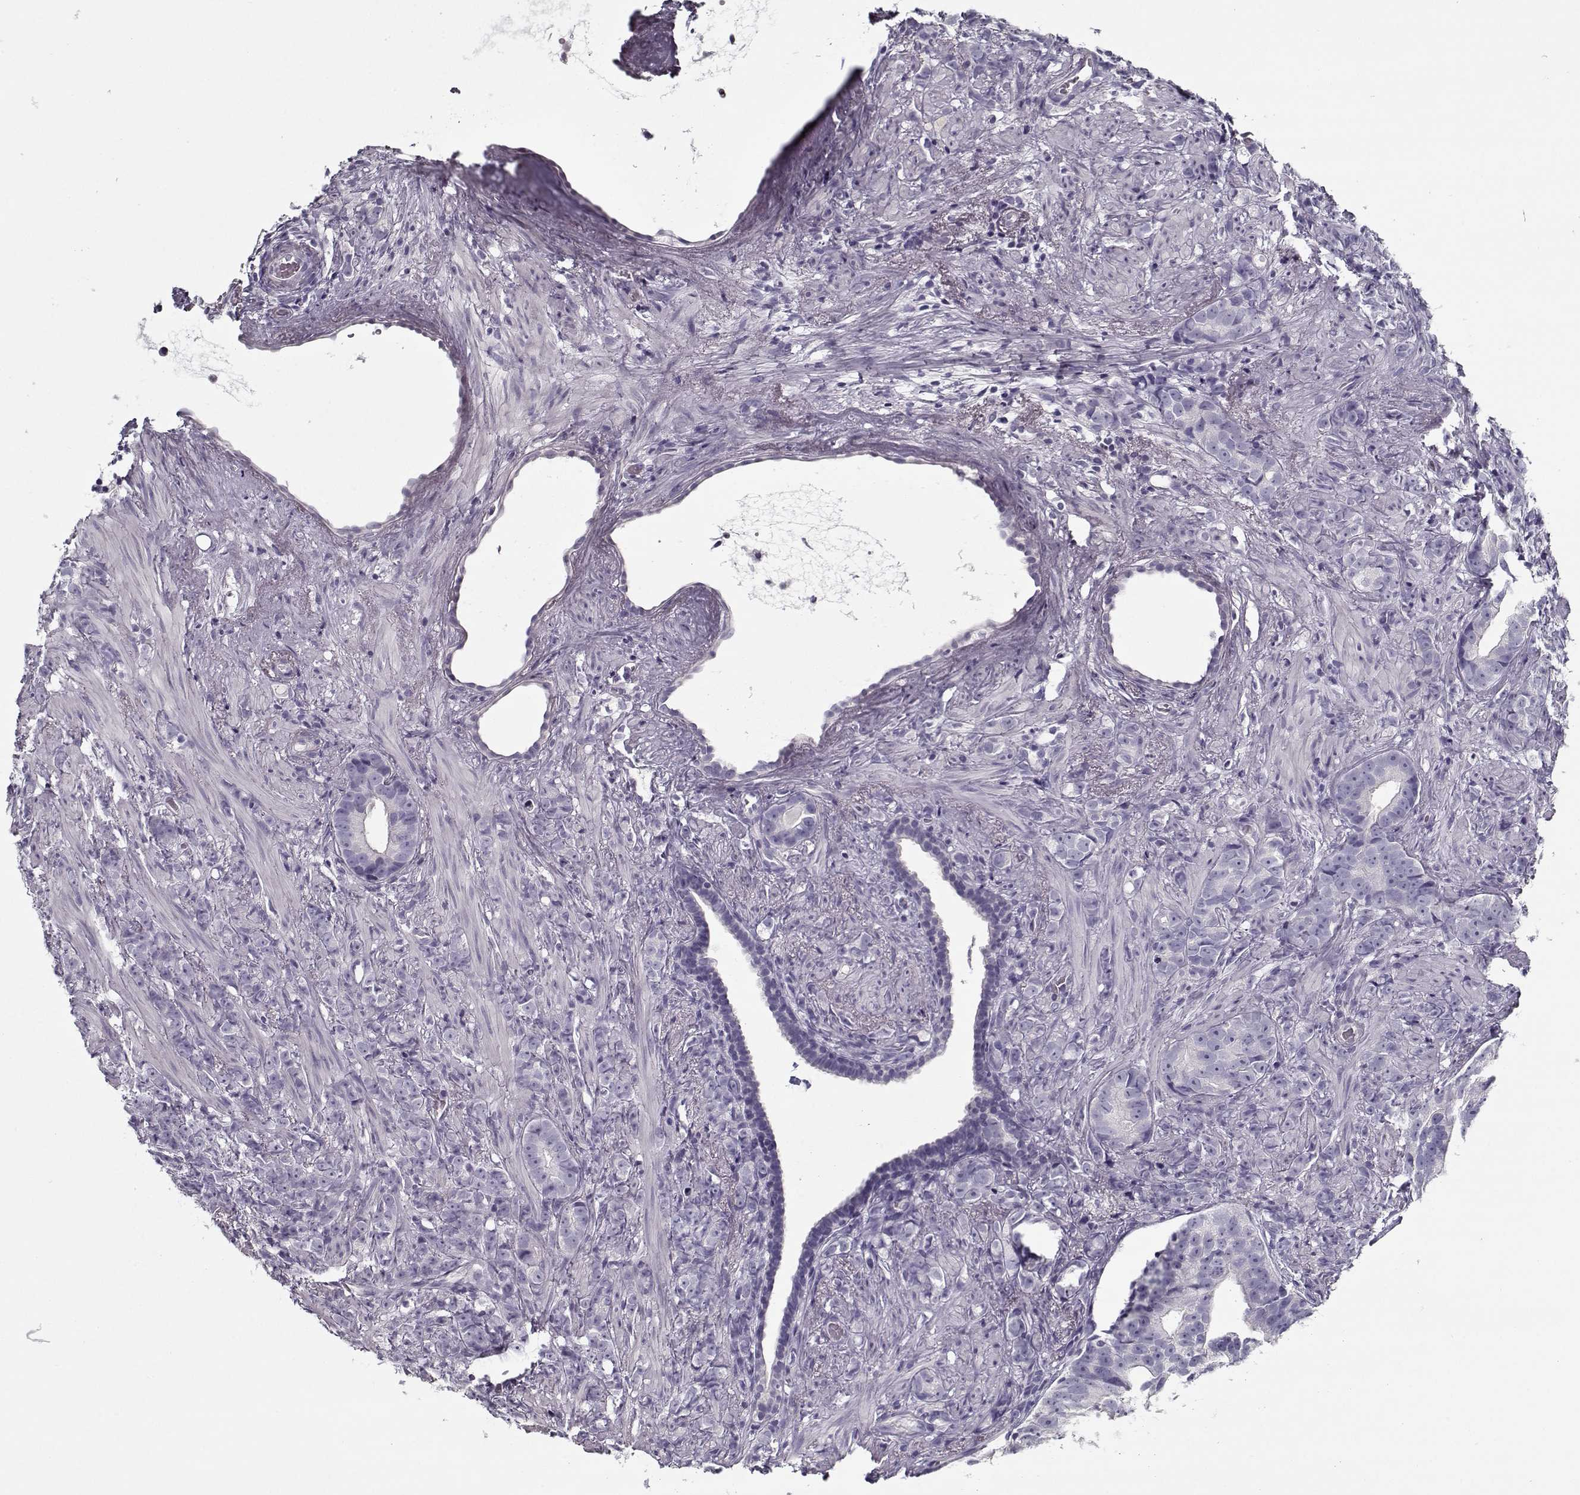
{"staining": {"intensity": "negative", "quantity": "none", "location": "none"}, "tissue": "prostate cancer", "cell_type": "Tumor cells", "image_type": "cancer", "snomed": [{"axis": "morphology", "description": "Adenocarcinoma, High grade"}, {"axis": "topography", "description": "Prostate"}], "caption": "This is a image of immunohistochemistry (IHC) staining of prostate high-grade adenocarcinoma, which shows no staining in tumor cells.", "gene": "CCDC136", "patient": {"sex": "male", "age": 81}}